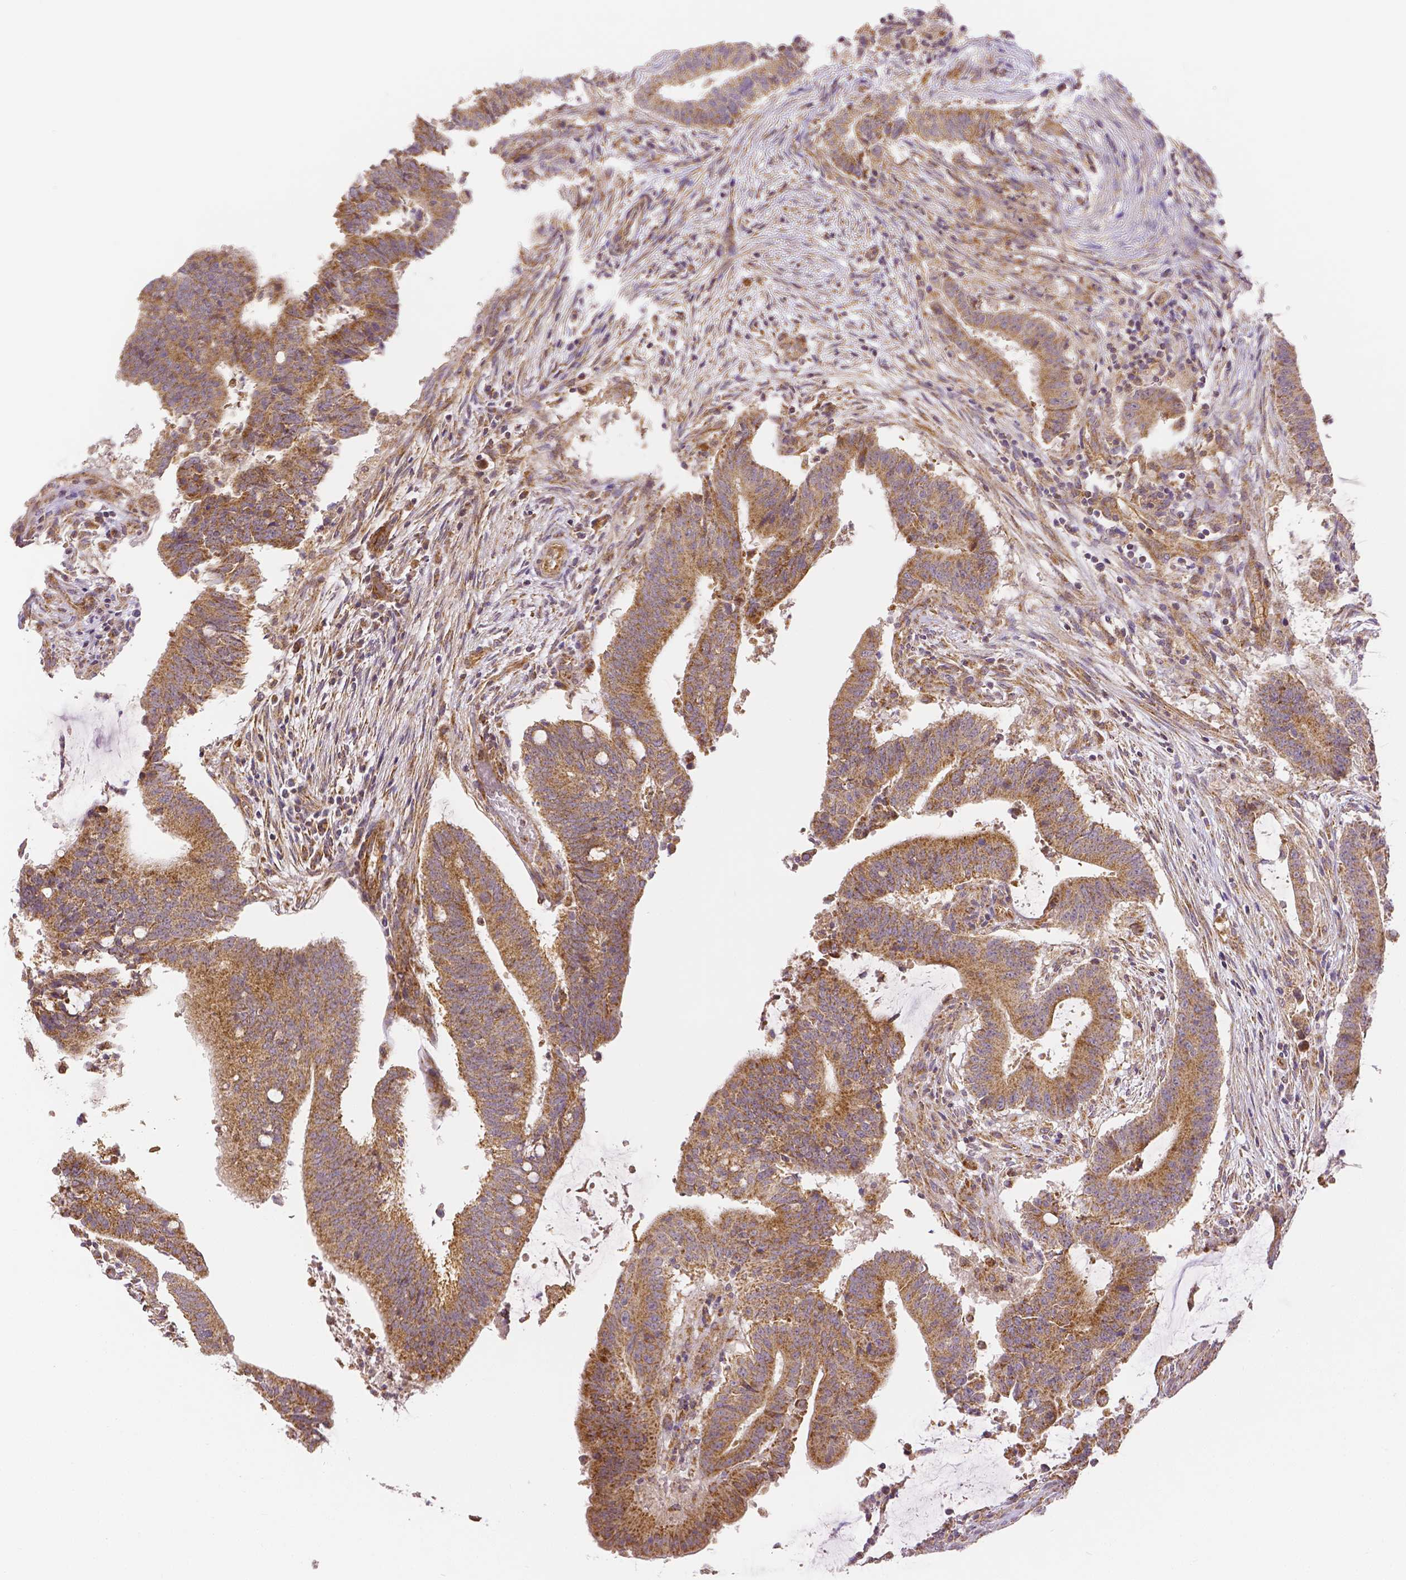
{"staining": {"intensity": "moderate", "quantity": ">75%", "location": "cytoplasmic/membranous"}, "tissue": "colorectal cancer", "cell_type": "Tumor cells", "image_type": "cancer", "snomed": [{"axis": "morphology", "description": "Adenocarcinoma, NOS"}, {"axis": "topography", "description": "Colon"}], "caption": "This micrograph exhibits immunohistochemistry (IHC) staining of colorectal cancer (adenocarcinoma), with medium moderate cytoplasmic/membranous expression in about >75% of tumor cells.", "gene": "RHOT1", "patient": {"sex": "female", "age": 43}}